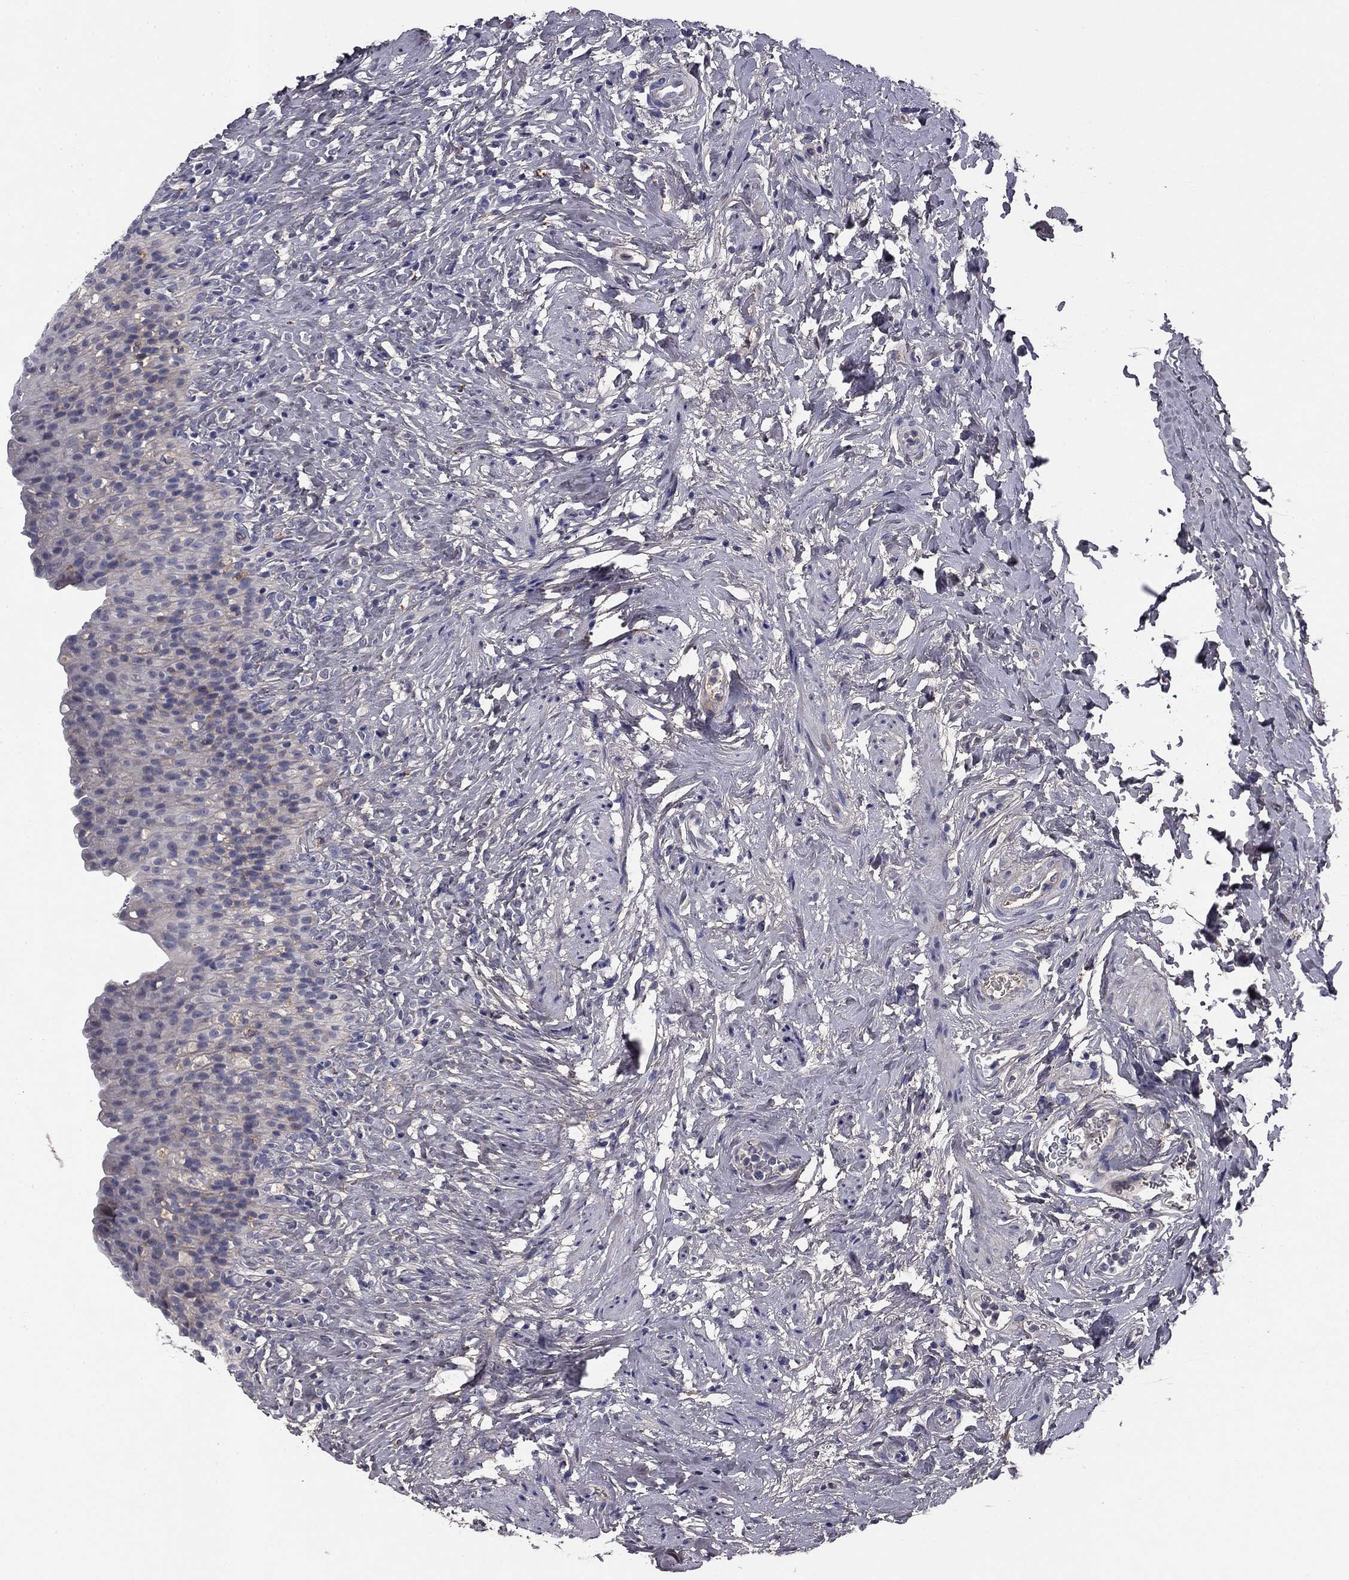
{"staining": {"intensity": "negative", "quantity": "none", "location": "none"}, "tissue": "urinary bladder", "cell_type": "Urothelial cells", "image_type": "normal", "snomed": [{"axis": "morphology", "description": "Normal tissue, NOS"}, {"axis": "topography", "description": "Urinary bladder"}], "caption": "High magnification brightfield microscopy of benign urinary bladder stained with DAB (3,3'-diaminobenzidine) (brown) and counterstained with hematoxylin (blue): urothelial cells show no significant positivity.", "gene": "COL2A1", "patient": {"sex": "male", "age": 76}}